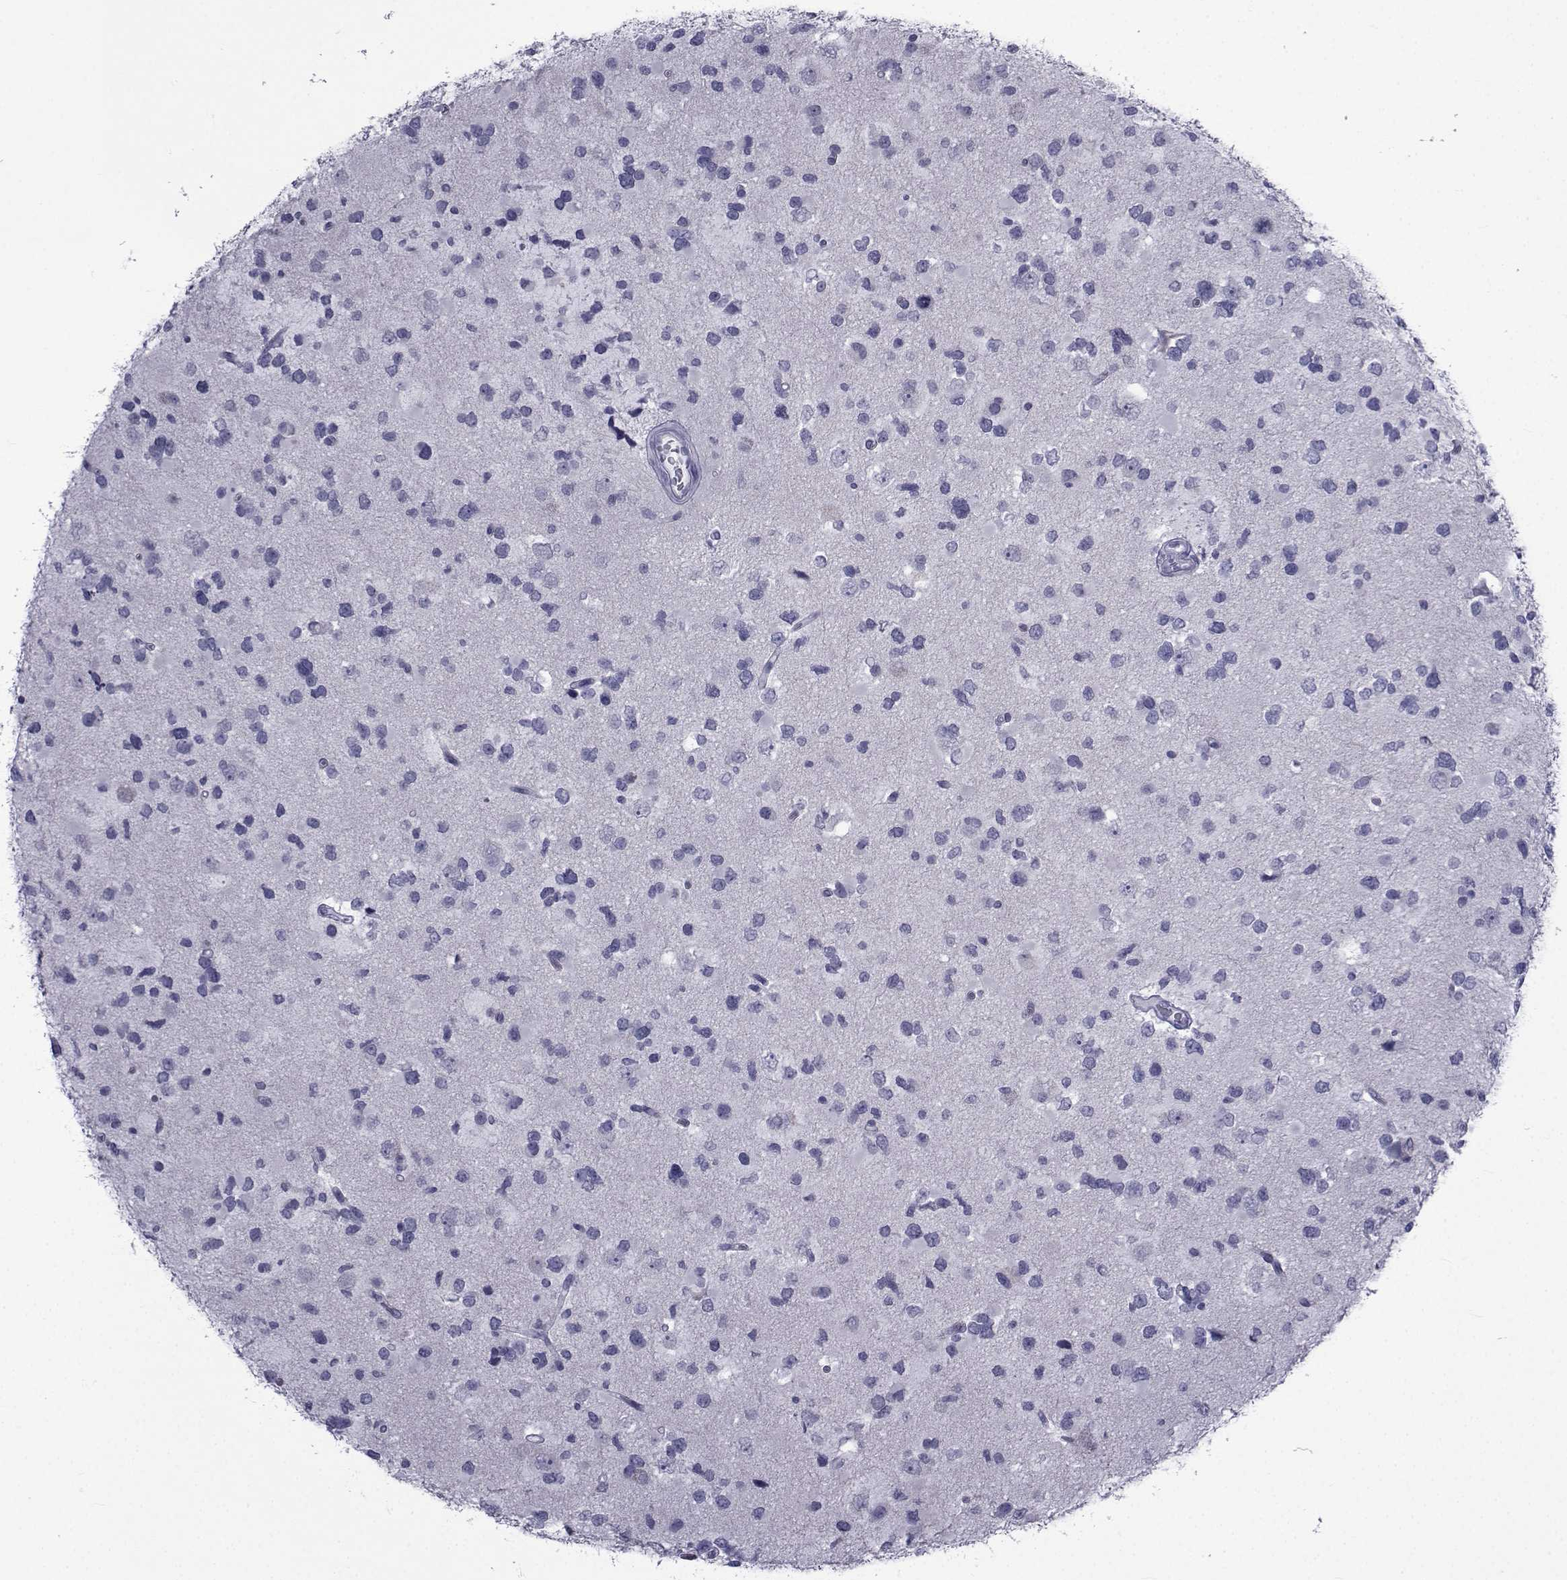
{"staining": {"intensity": "negative", "quantity": "none", "location": "none"}, "tissue": "glioma", "cell_type": "Tumor cells", "image_type": "cancer", "snomed": [{"axis": "morphology", "description": "Glioma, malignant, Low grade"}, {"axis": "topography", "description": "Brain"}], "caption": "This micrograph is of glioma stained with IHC to label a protein in brown with the nuclei are counter-stained blue. There is no staining in tumor cells. Brightfield microscopy of immunohistochemistry (IHC) stained with DAB (brown) and hematoxylin (blue), captured at high magnification.", "gene": "PDE6H", "patient": {"sex": "female", "age": 32}}